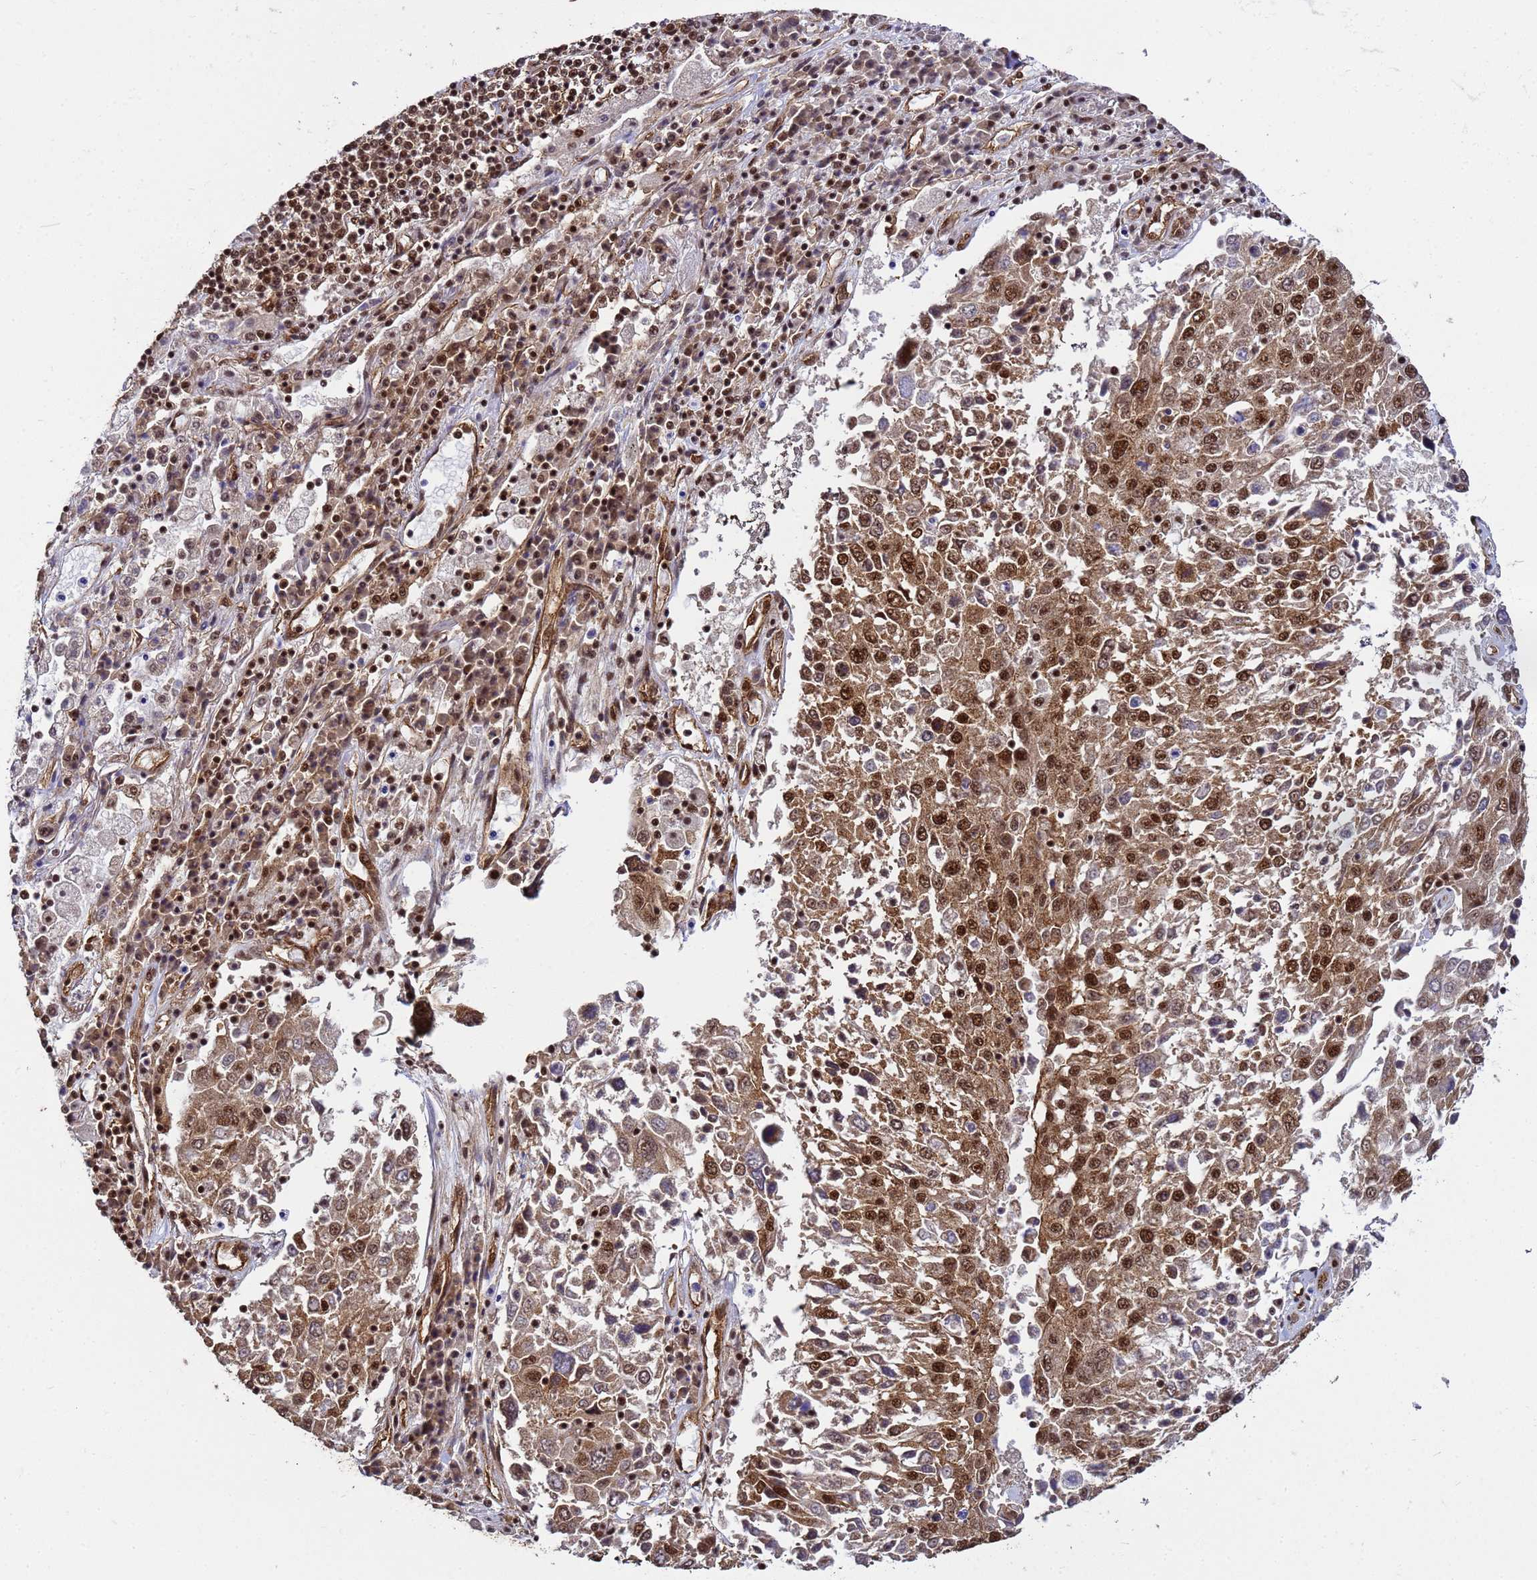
{"staining": {"intensity": "strong", "quantity": ">75%", "location": "cytoplasmic/membranous,nuclear"}, "tissue": "lung cancer", "cell_type": "Tumor cells", "image_type": "cancer", "snomed": [{"axis": "morphology", "description": "Squamous cell carcinoma, NOS"}, {"axis": "topography", "description": "Lung"}], "caption": "This histopathology image demonstrates lung cancer (squamous cell carcinoma) stained with immunohistochemistry to label a protein in brown. The cytoplasmic/membranous and nuclear of tumor cells show strong positivity for the protein. Nuclei are counter-stained blue.", "gene": "SYF2", "patient": {"sex": "male", "age": 65}}